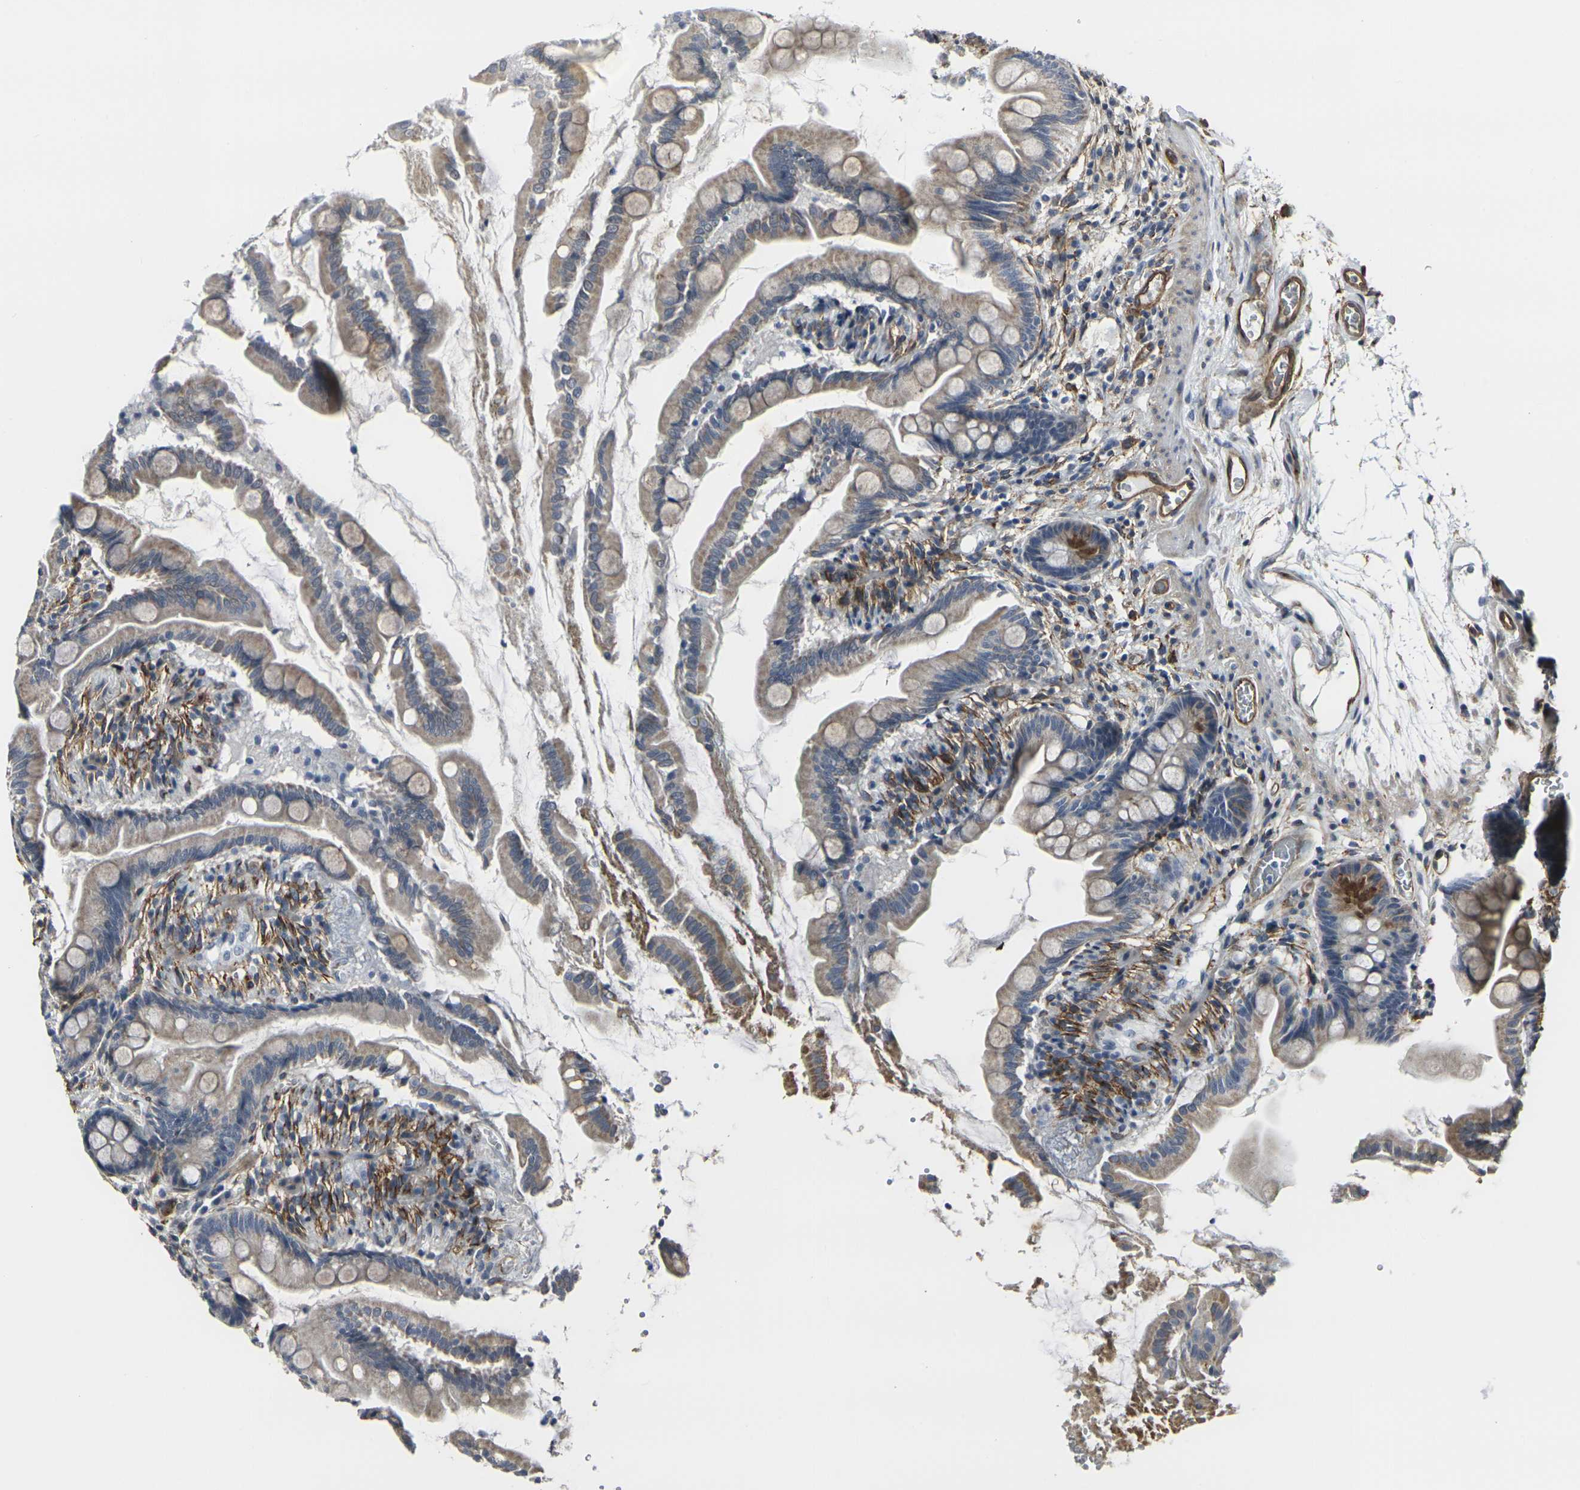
{"staining": {"intensity": "moderate", "quantity": ">75%", "location": "cytoplasmic/membranous"}, "tissue": "small intestine", "cell_type": "Glandular cells", "image_type": "normal", "snomed": [{"axis": "morphology", "description": "Normal tissue, NOS"}, {"axis": "topography", "description": "Small intestine"}], "caption": "The photomicrograph exhibits a brown stain indicating the presence of a protein in the cytoplasmic/membranous of glandular cells in small intestine. (IHC, brightfield microscopy, high magnification).", "gene": "MYOF", "patient": {"sex": "female", "age": 56}}